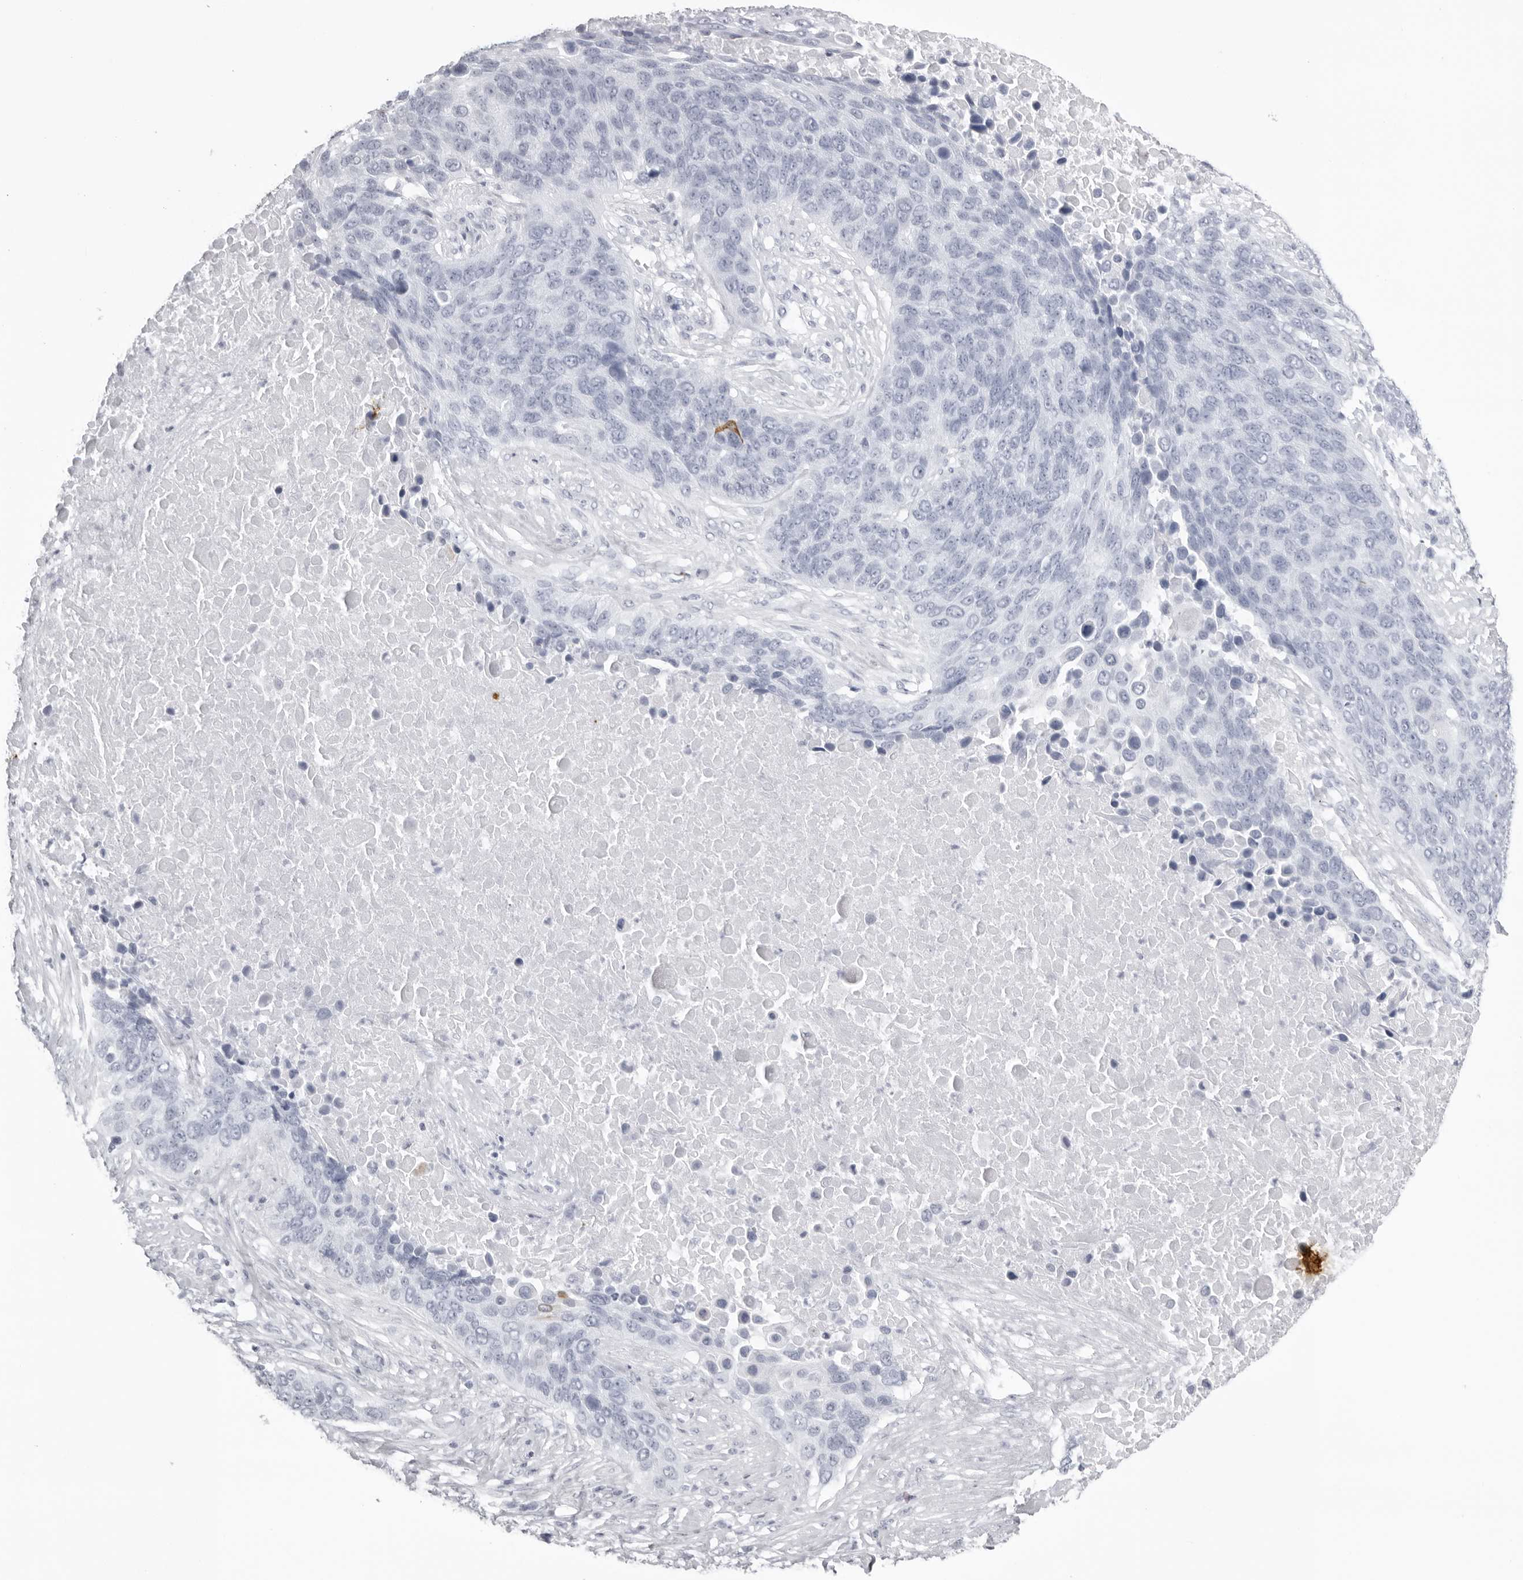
{"staining": {"intensity": "negative", "quantity": "none", "location": "none"}, "tissue": "lung cancer", "cell_type": "Tumor cells", "image_type": "cancer", "snomed": [{"axis": "morphology", "description": "Squamous cell carcinoma, NOS"}, {"axis": "topography", "description": "Lung"}], "caption": "High magnification brightfield microscopy of lung cancer (squamous cell carcinoma) stained with DAB (3,3'-diaminobenzidine) (brown) and counterstained with hematoxylin (blue): tumor cells show no significant expression. (DAB (3,3'-diaminobenzidine) immunohistochemistry with hematoxylin counter stain).", "gene": "KLK9", "patient": {"sex": "male", "age": 66}}